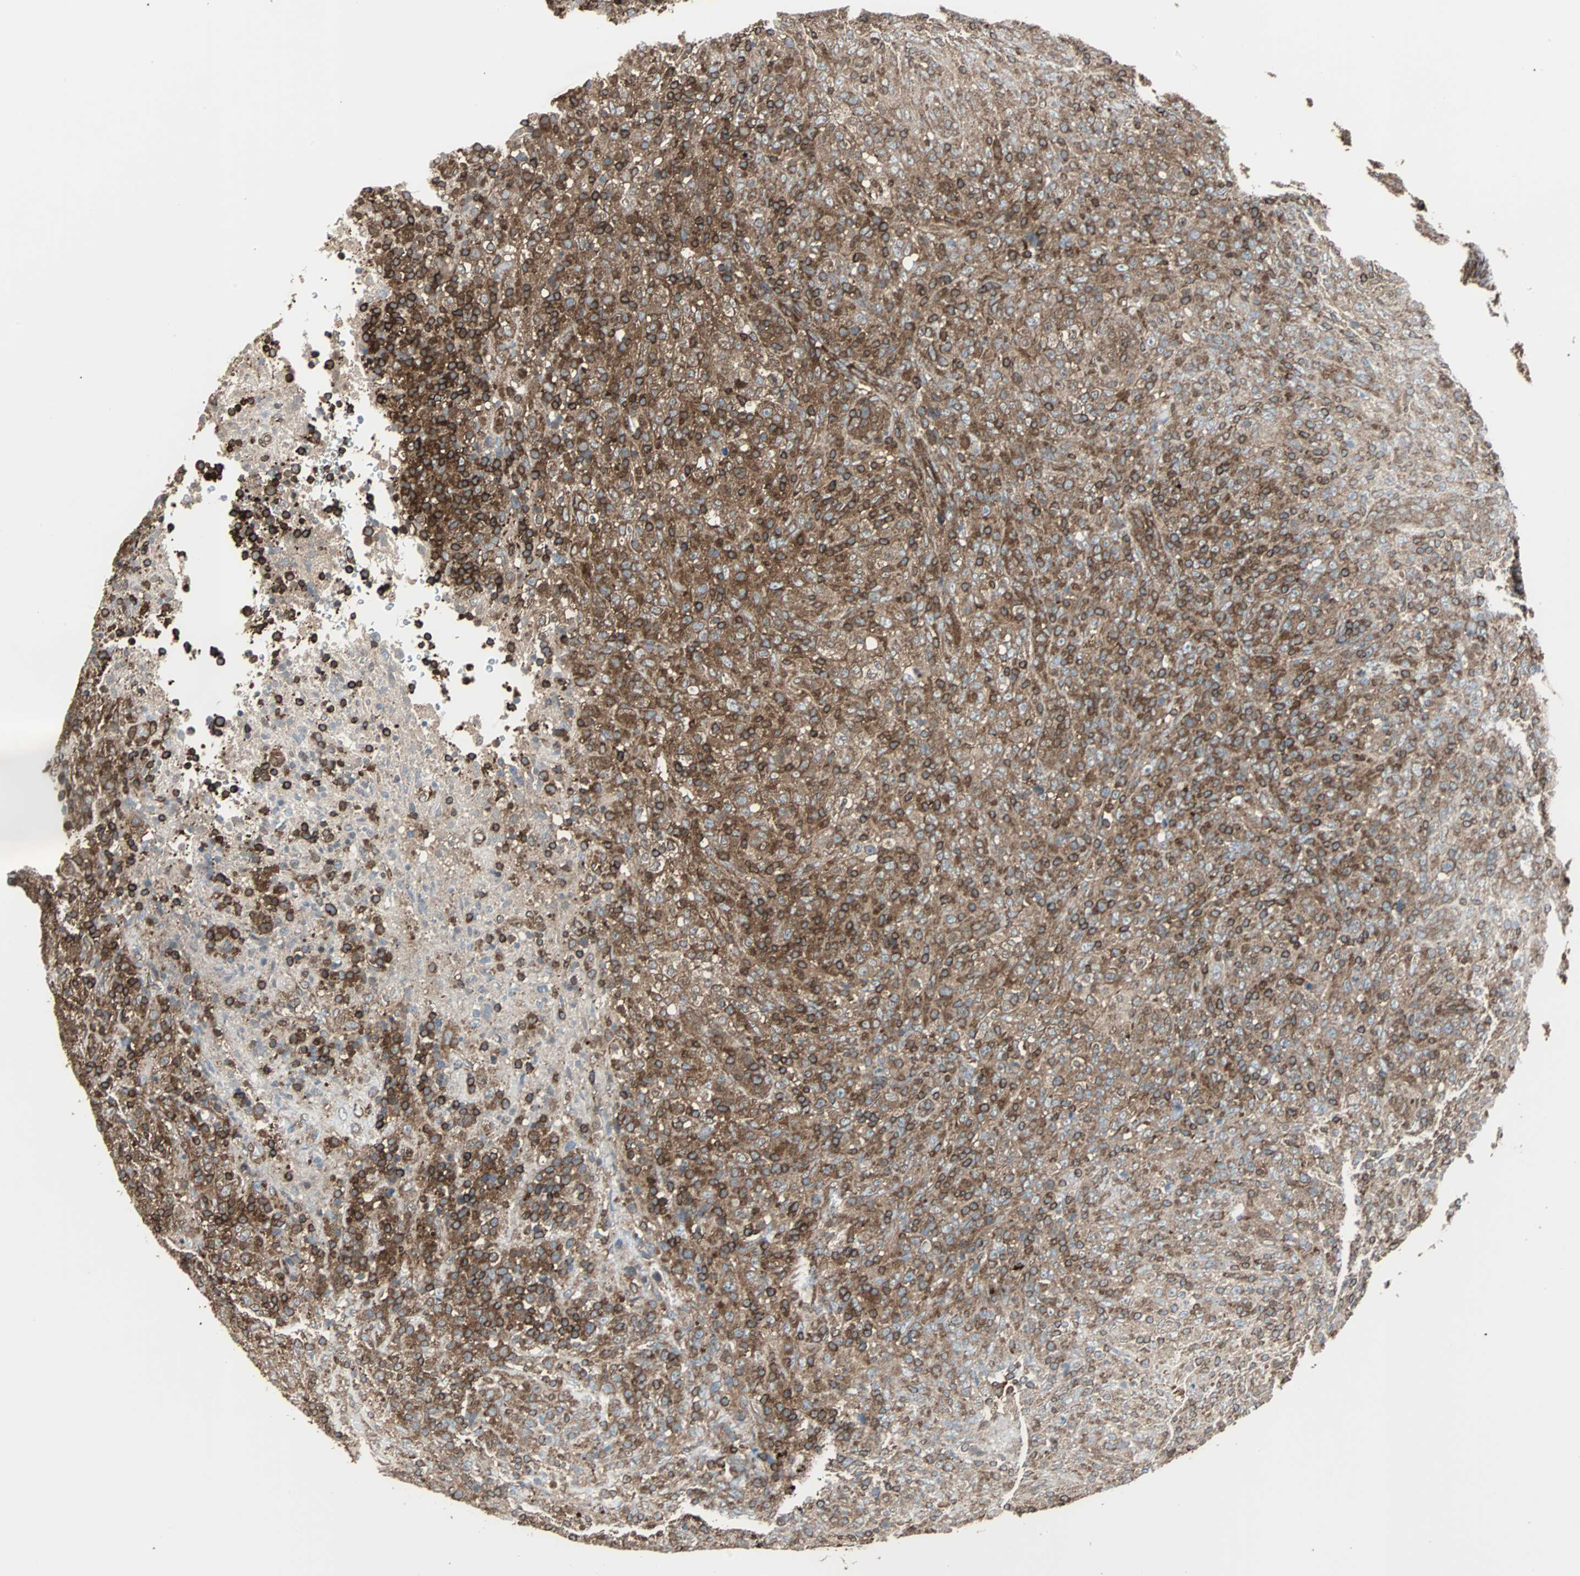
{"staining": {"intensity": "moderate", "quantity": ">75%", "location": "cytoplasmic/membranous"}, "tissue": "lymphoma", "cell_type": "Tumor cells", "image_type": "cancer", "snomed": [{"axis": "morphology", "description": "Malignant lymphoma, non-Hodgkin's type, High grade"}, {"axis": "topography", "description": "Lymph node"}], "caption": "Protein staining shows moderate cytoplasmic/membranous positivity in about >75% of tumor cells in lymphoma.", "gene": "RELA", "patient": {"sex": "female", "age": 76}}